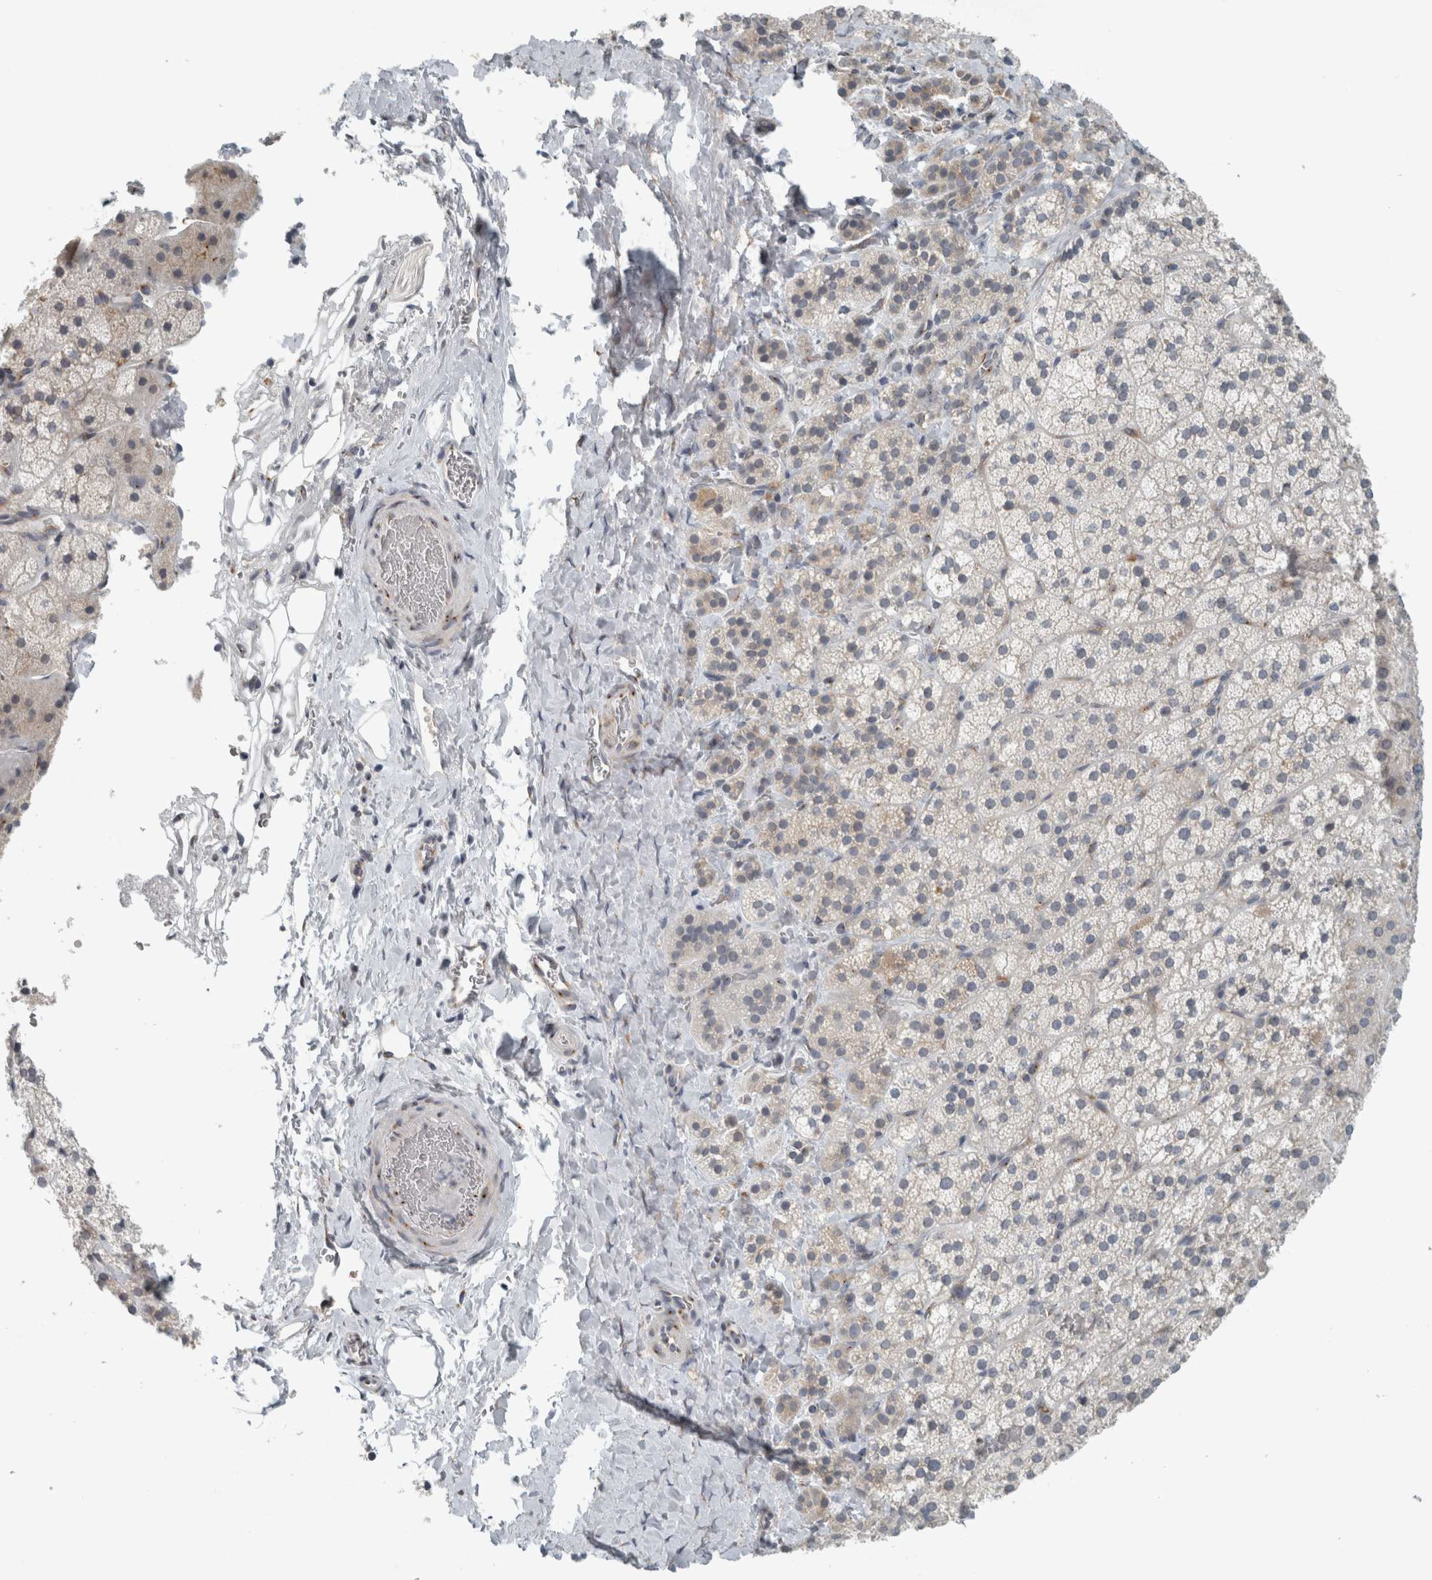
{"staining": {"intensity": "weak", "quantity": "<25%", "location": "cytoplasmic/membranous"}, "tissue": "adrenal gland", "cell_type": "Glandular cells", "image_type": "normal", "snomed": [{"axis": "morphology", "description": "Normal tissue, NOS"}, {"axis": "topography", "description": "Adrenal gland"}], "caption": "Immunohistochemistry histopathology image of benign adrenal gland: adrenal gland stained with DAB (3,3'-diaminobenzidine) demonstrates no significant protein expression in glandular cells.", "gene": "KIF1C", "patient": {"sex": "female", "age": 44}}